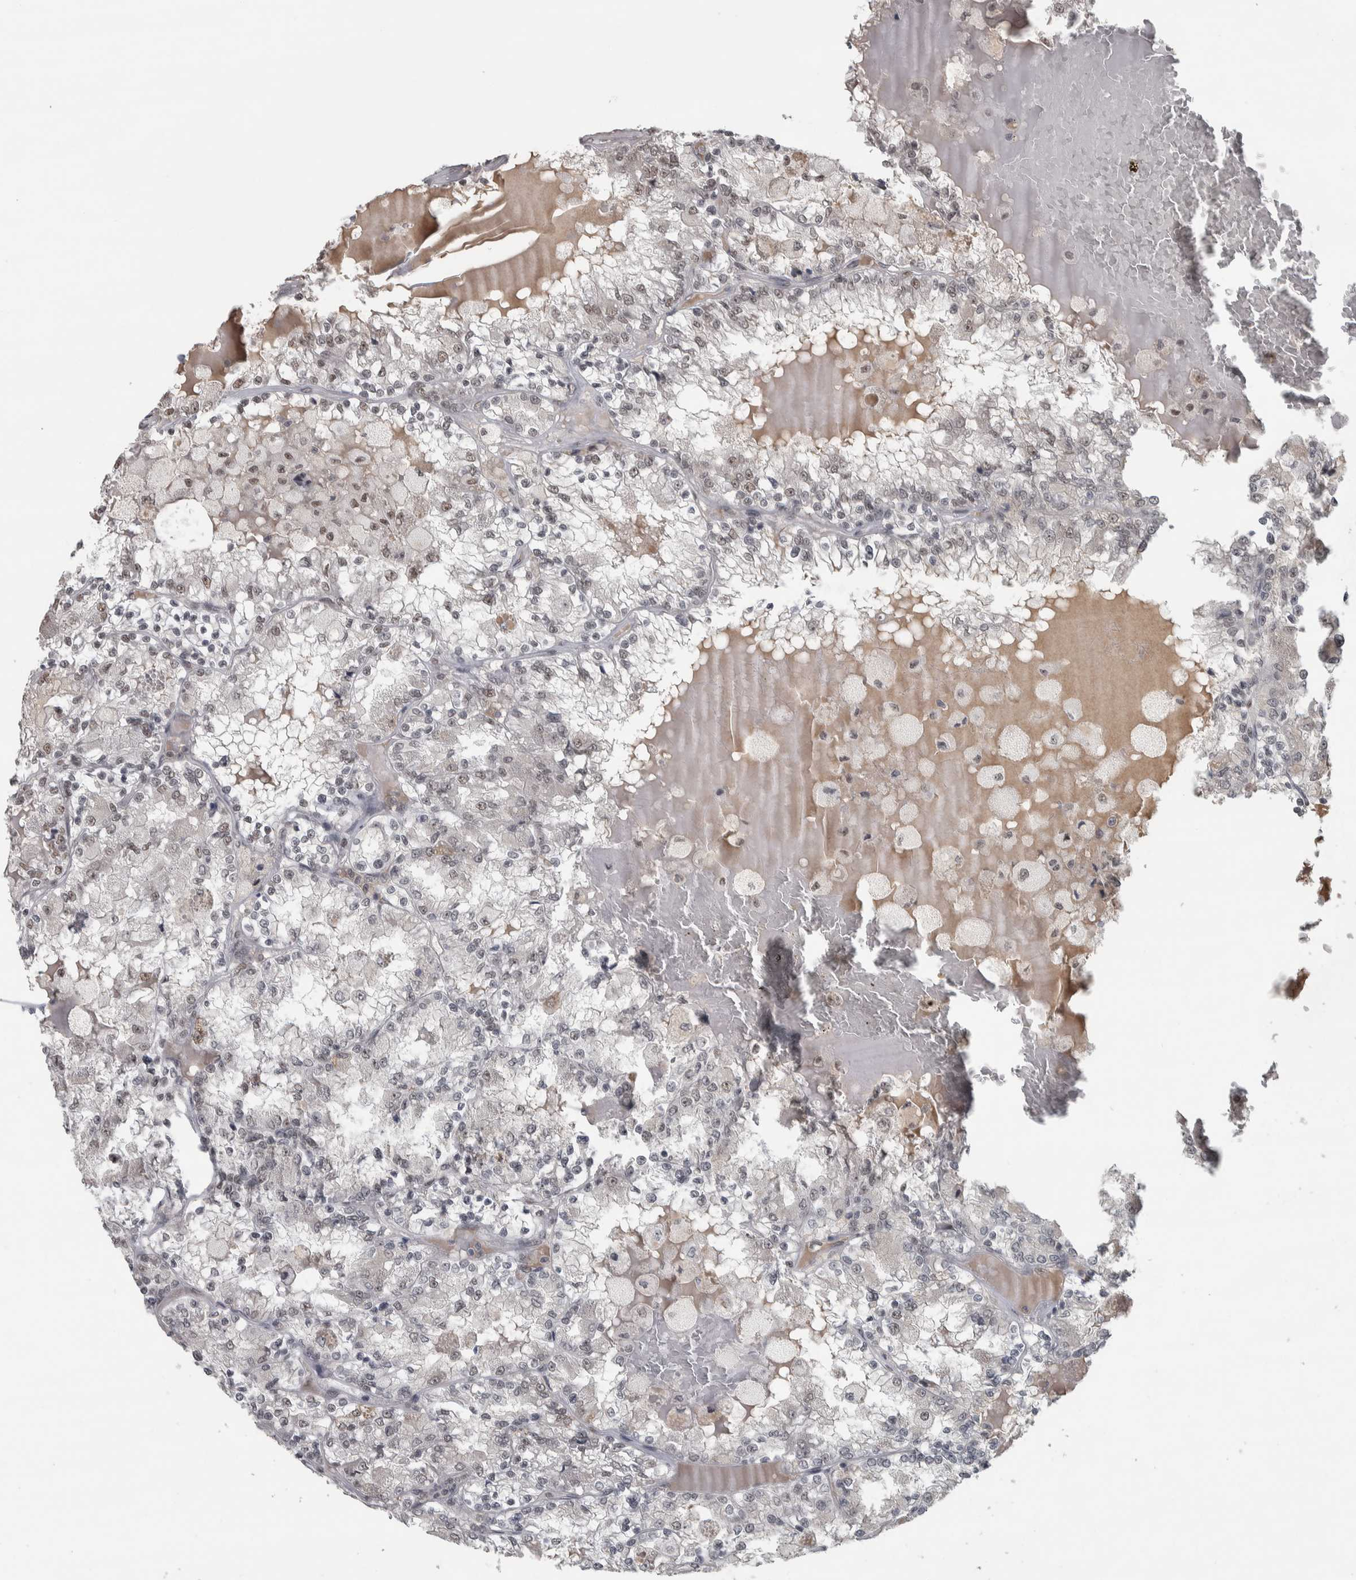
{"staining": {"intensity": "weak", "quantity": "<25%", "location": "nuclear"}, "tissue": "renal cancer", "cell_type": "Tumor cells", "image_type": "cancer", "snomed": [{"axis": "morphology", "description": "Adenocarcinoma, NOS"}, {"axis": "topography", "description": "Kidney"}], "caption": "Tumor cells are negative for brown protein staining in adenocarcinoma (renal).", "gene": "DDX42", "patient": {"sex": "female", "age": 56}}